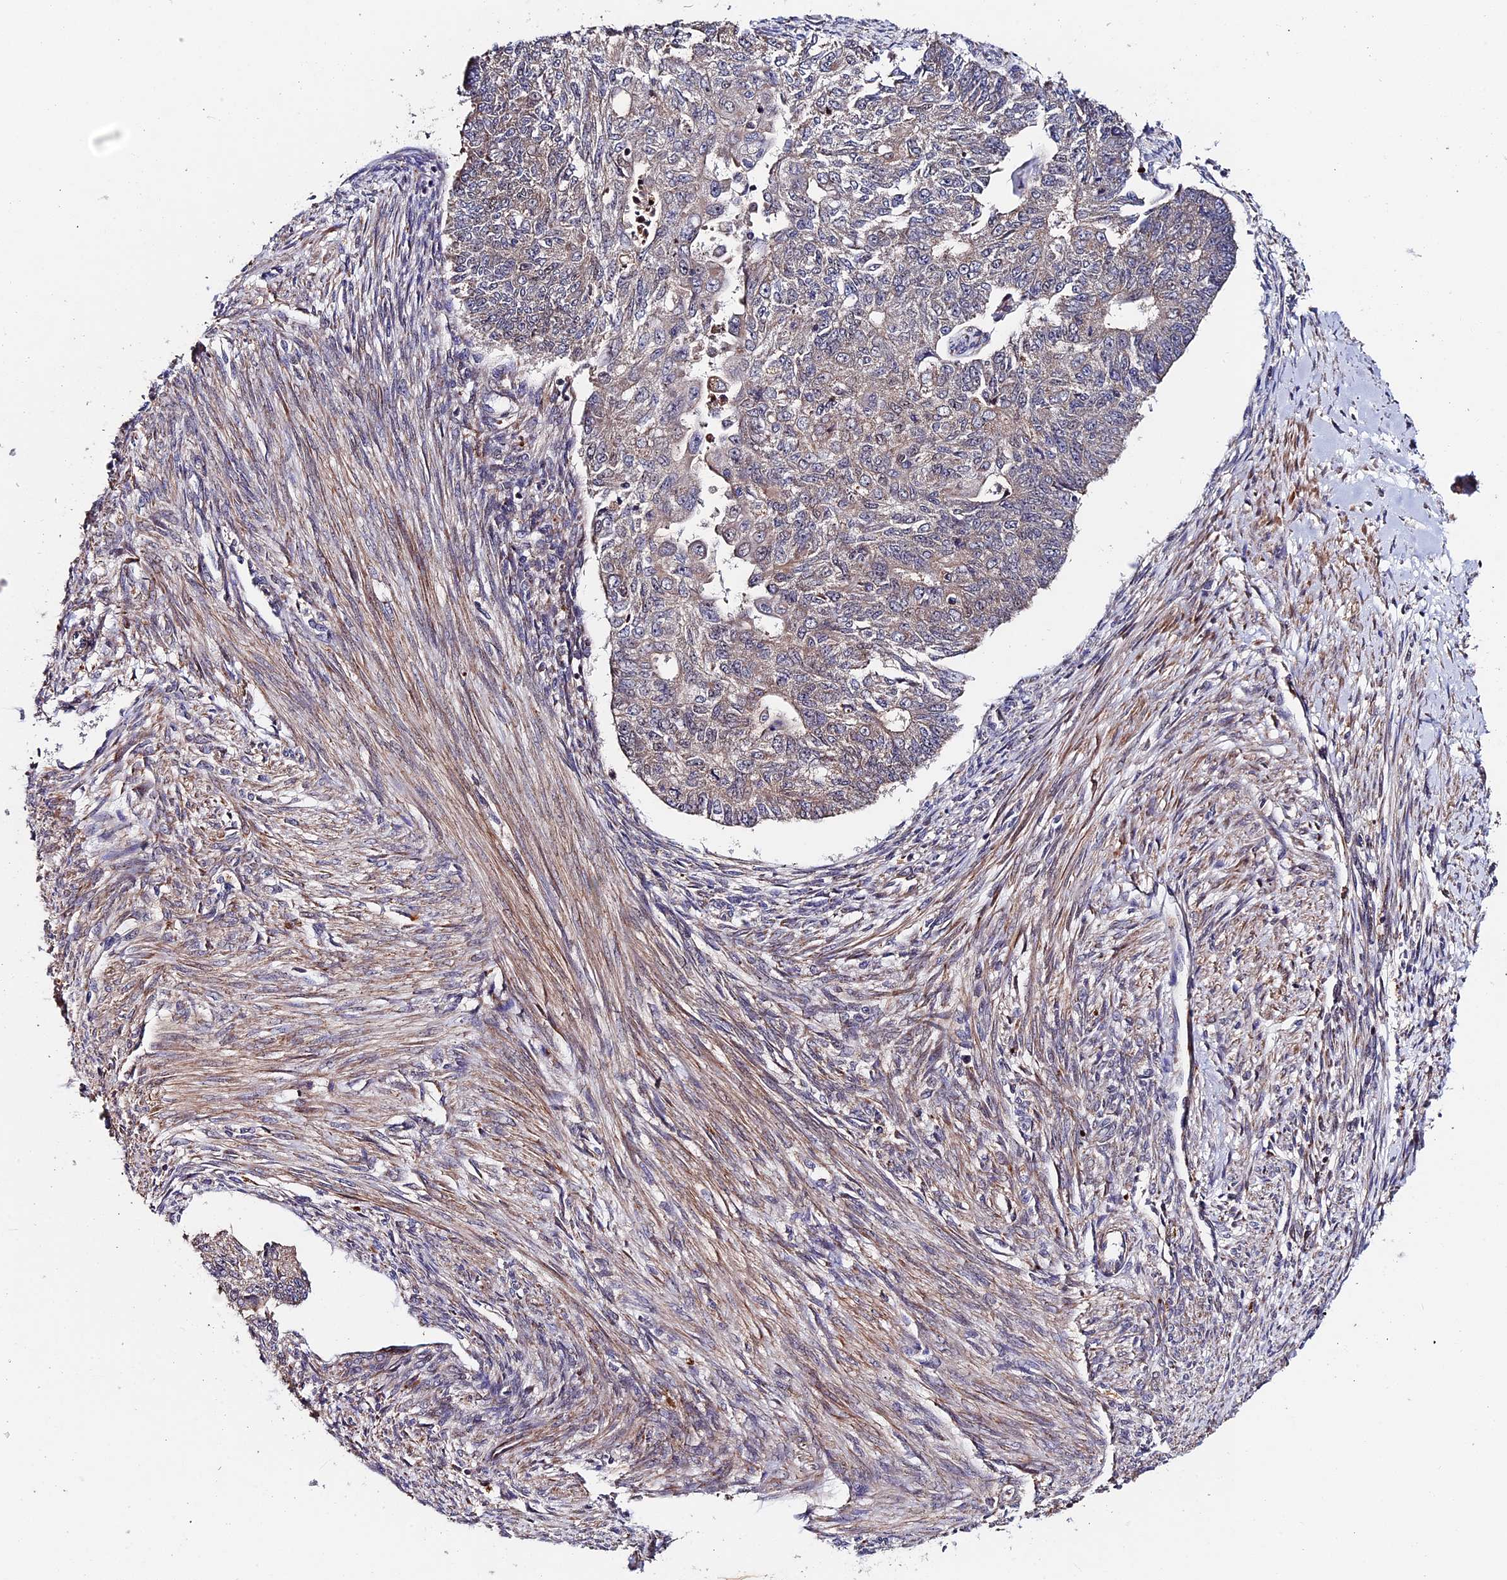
{"staining": {"intensity": "weak", "quantity": "<25%", "location": "cytoplasmic/membranous"}, "tissue": "endometrial cancer", "cell_type": "Tumor cells", "image_type": "cancer", "snomed": [{"axis": "morphology", "description": "Adenocarcinoma, NOS"}, {"axis": "topography", "description": "Endometrium"}], "caption": "Endometrial cancer was stained to show a protein in brown. There is no significant expression in tumor cells.", "gene": "RNF17", "patient": {"sex": "female", "age": 32}}